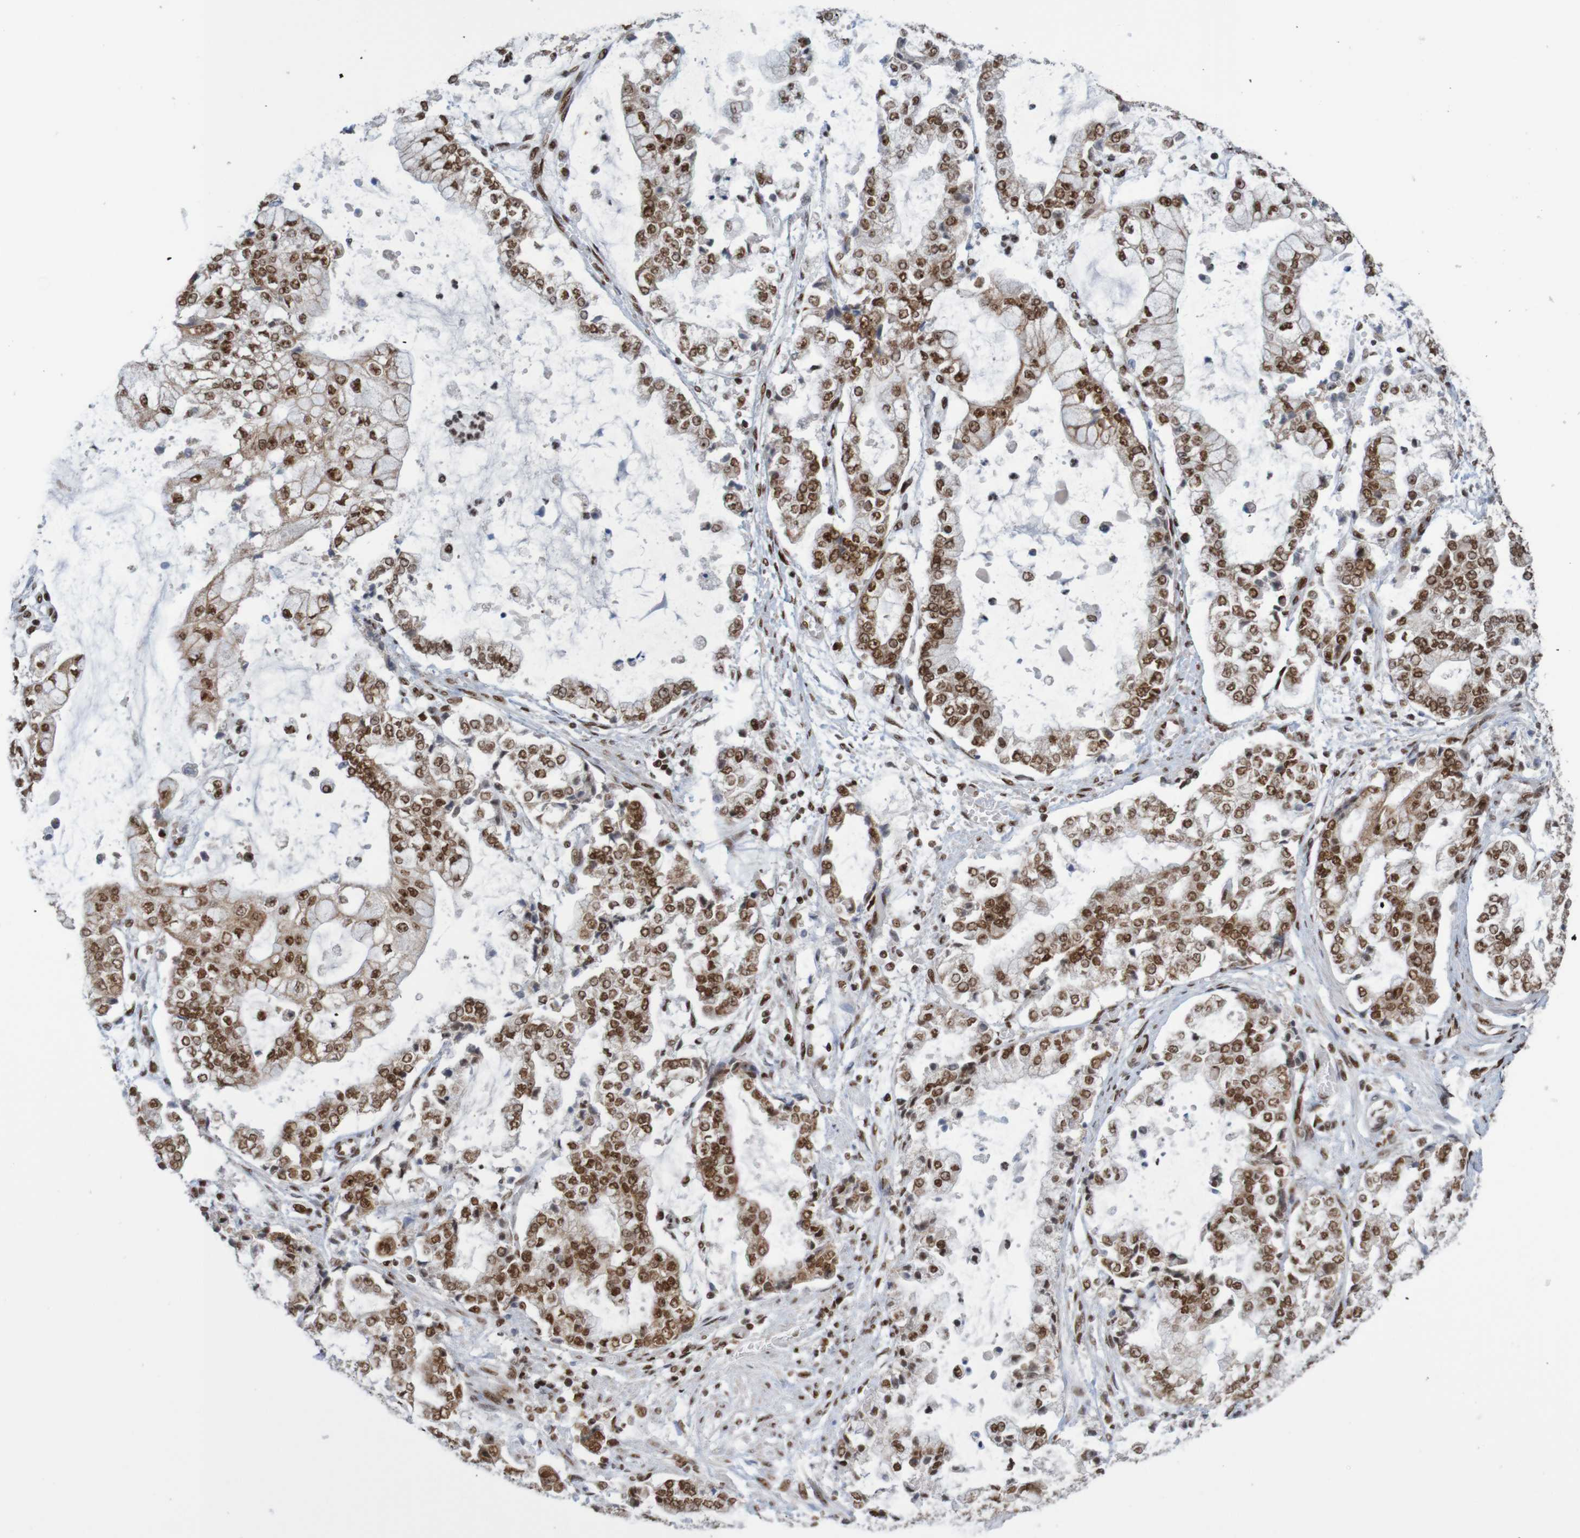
{"staining": {"intensity": "strong", "quantity": ">75%", "location": "nuclear"}, "tissue": "stomach cancer", "cell_type": "Tumor cells", "image_type": "cancer", "snomed": [{"axis": "morphology", "description": "Adenocarcinoma, NOS"}, {"axis": "topography", "description": "Stomach"}], "caption": "Stomach cancer (adenocarcinoma) stained for a protein displays strong nuclear positivity in tumor cells.", "gene": "THRAP3", "patient": {"sex": "male", "age": 76}}